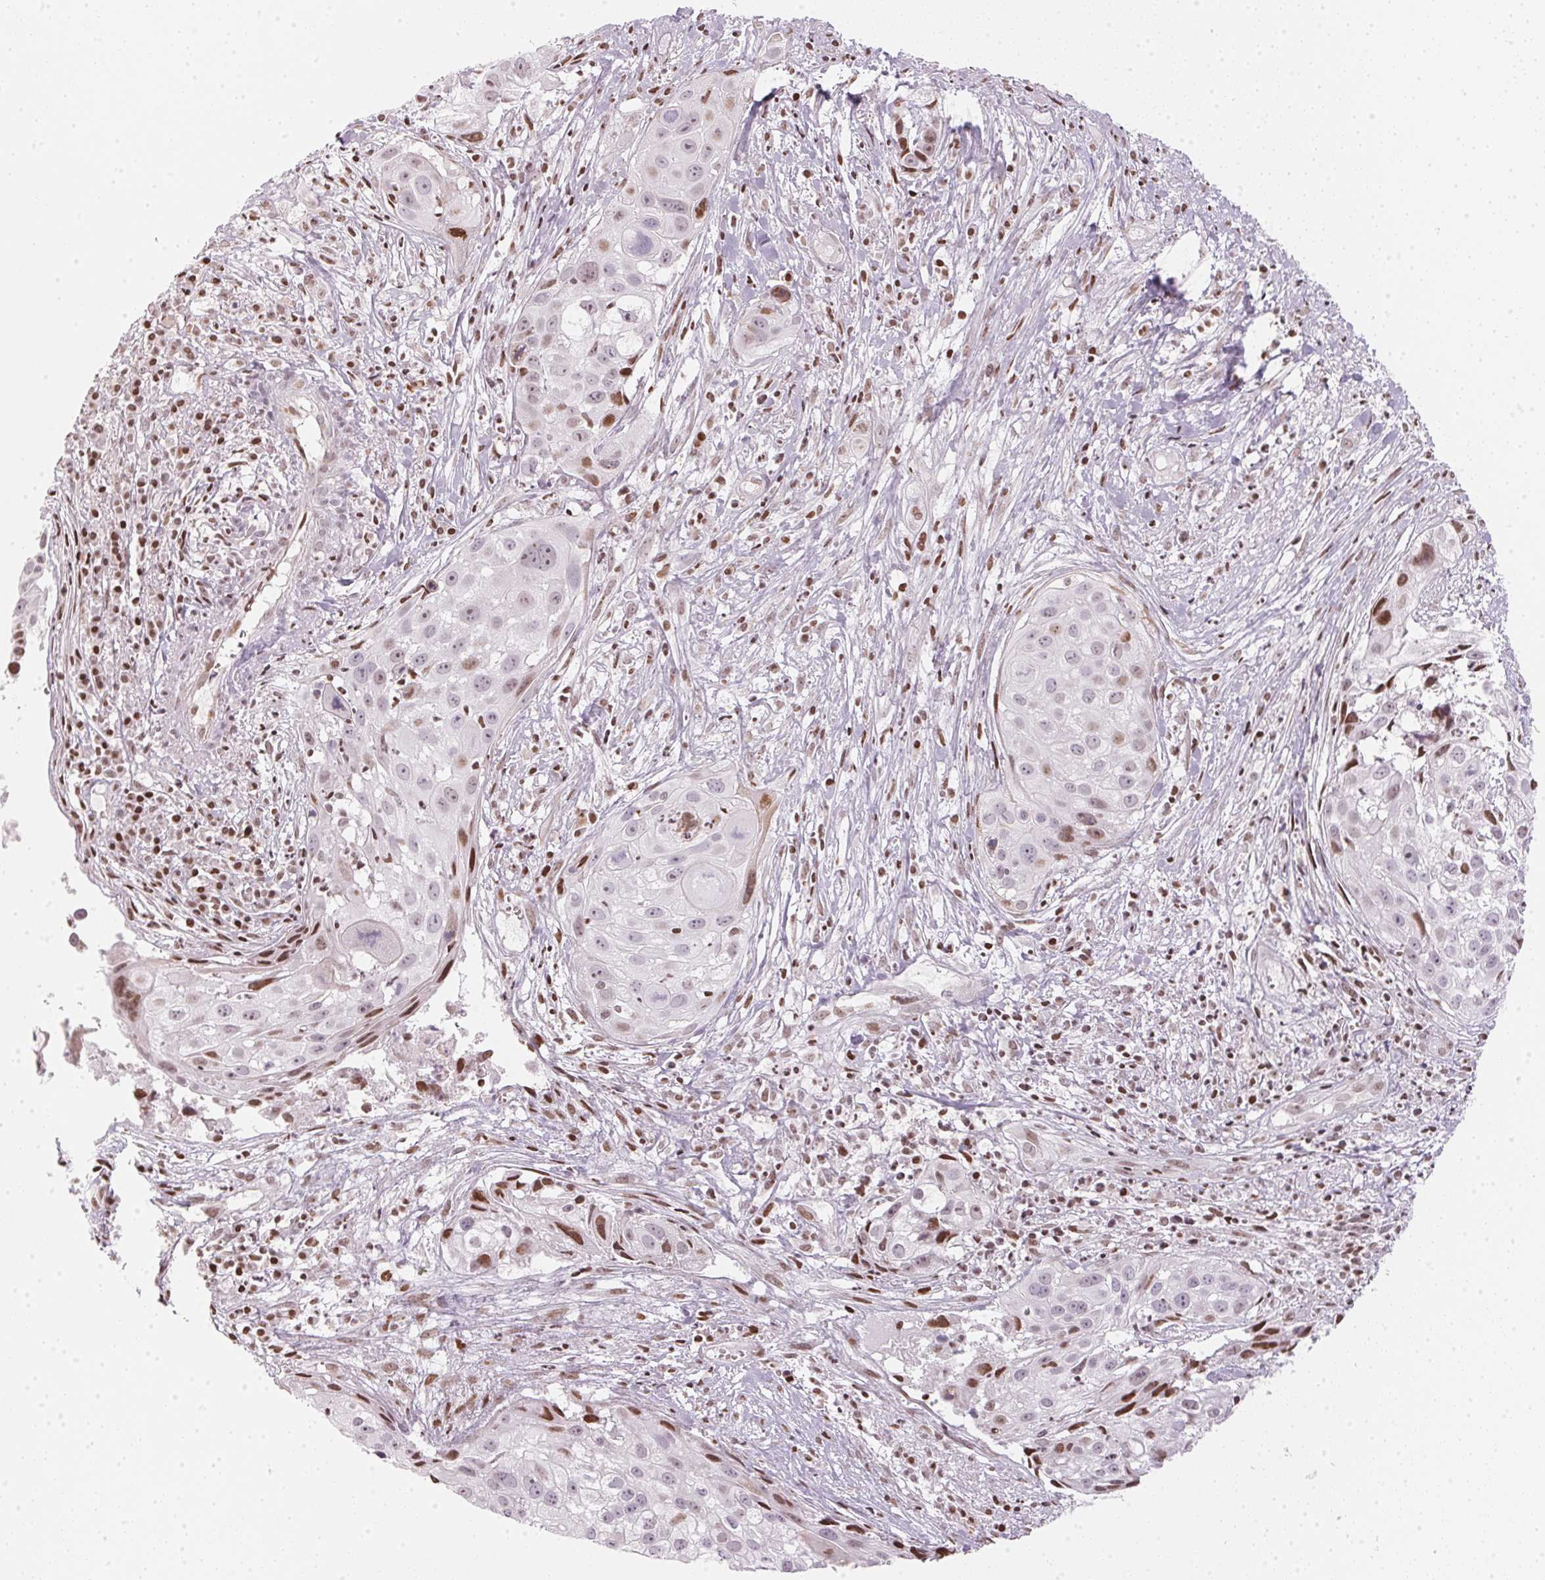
{"staining": {"intensity": "moderate", "quantity": "<25%", "location": "nuclear"}, "tissue": "cervical cancer", "cell_type": "Tumor cells", "image_type": "cancer", "snomed": [{"axis": "morphology", "description": "Squamous cell carcinoma, NOS"}, {"axis": "topography", "description": "Cervix"}], "caption": "Cervical cancer (squamous cell carcinoma) tissue shows moderate nuclear staining in about <25% of tumor cells, visualized by immunohistochemistry.", "gene": "KAT6A", "patient": {"sex": "female", "age": 53}}